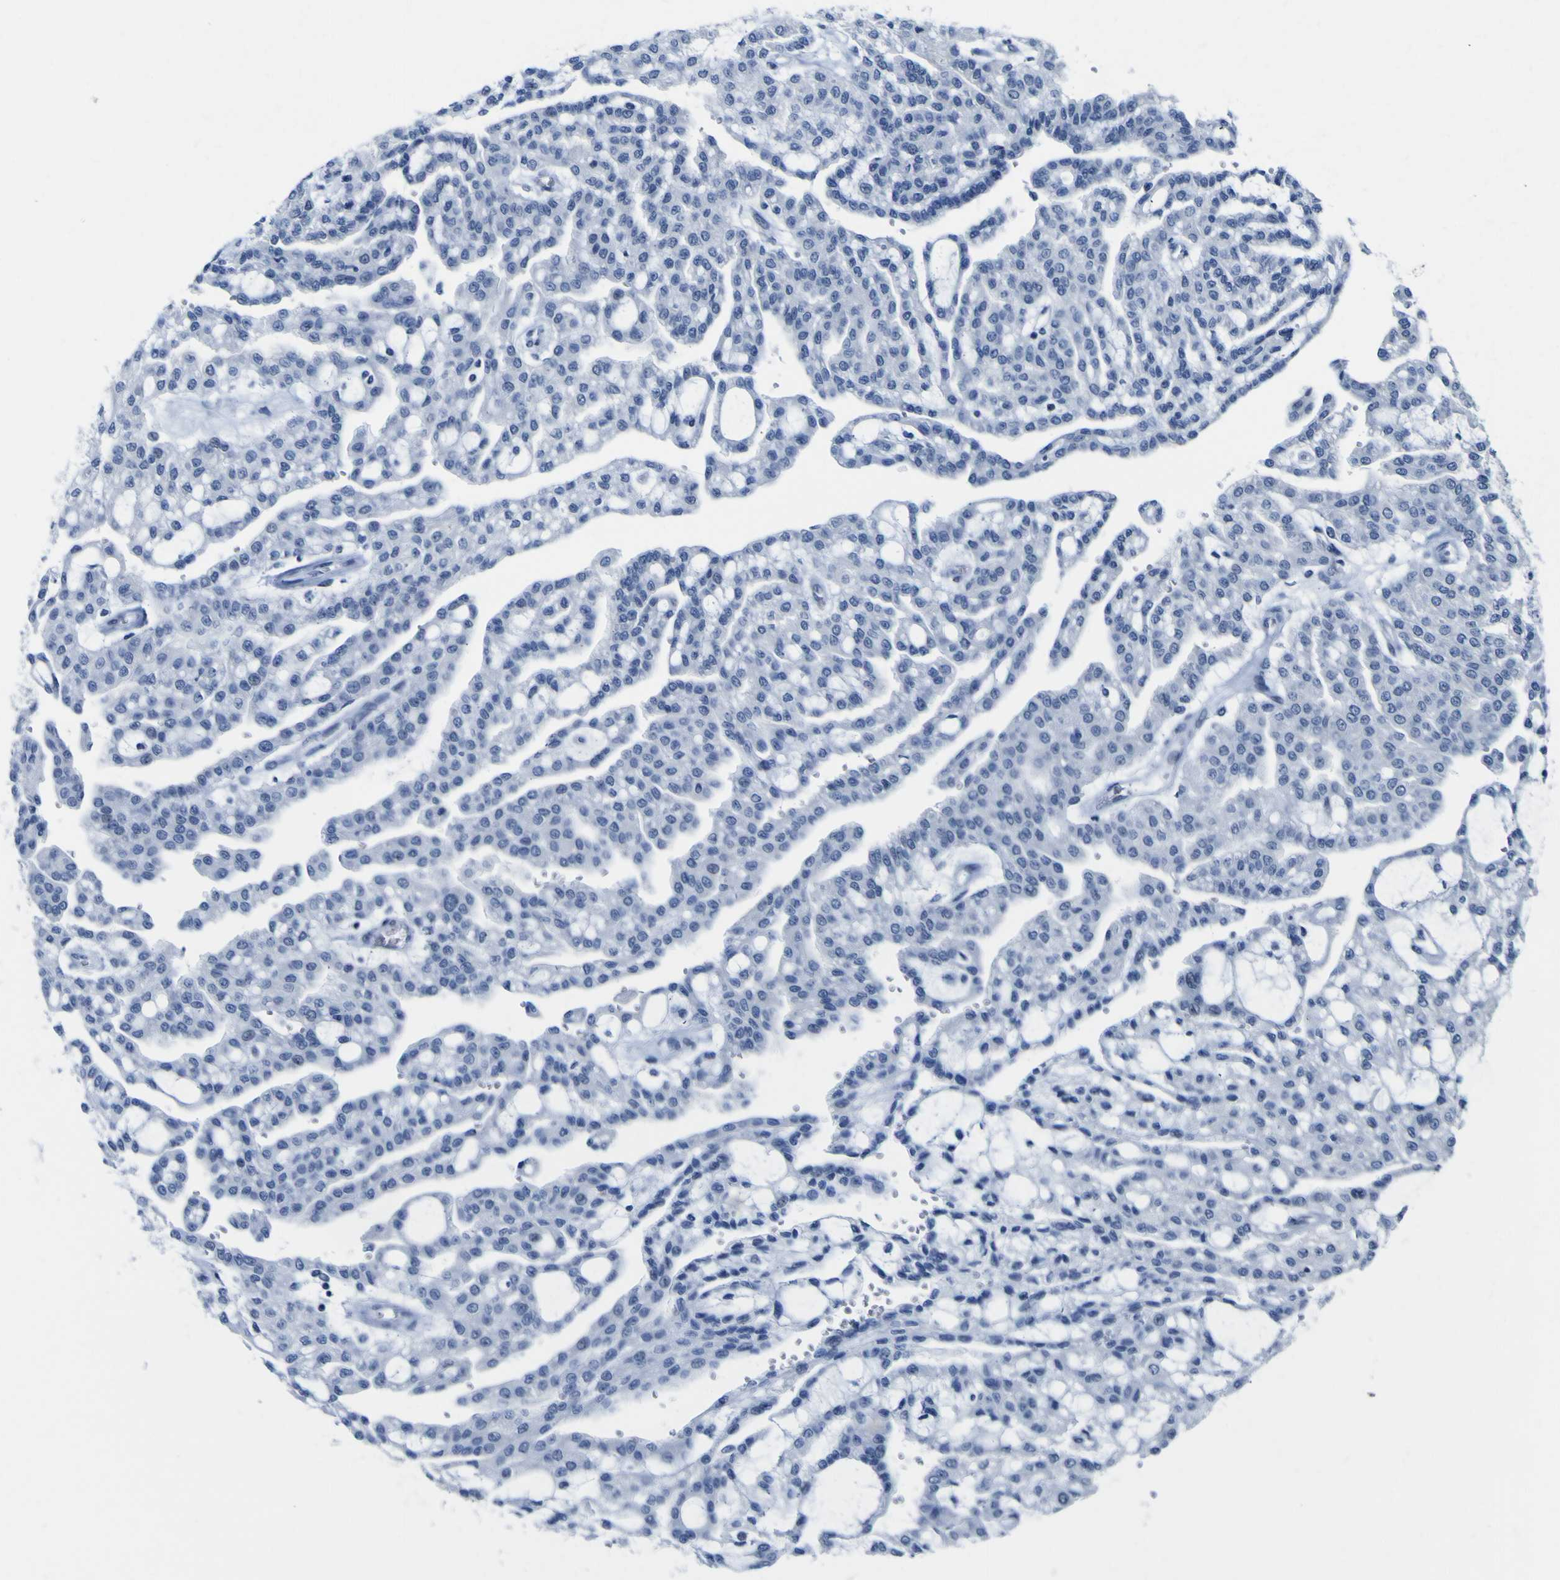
{"staining": {"intensity": "negative", "quantity": "none", "location": "none"}, "tissue": "renal cancer", "cell_type": "Tumor cells", "image_type": "cancer", "snomed": [{"axis": "morphology", "description": "Adenocarcinoma, NOS"}, {"axis": "topography", "description": "Kidney"}], "caption": "Image shows no protein expression in tumor cells of adenocarcinoma (renal) tissue. (DAB immunohistochemistry (IHC) visualized using brightfield microscopy, high magnification).", "gene": "MBD3", "patient": {"sex": "male", "age": 63}}